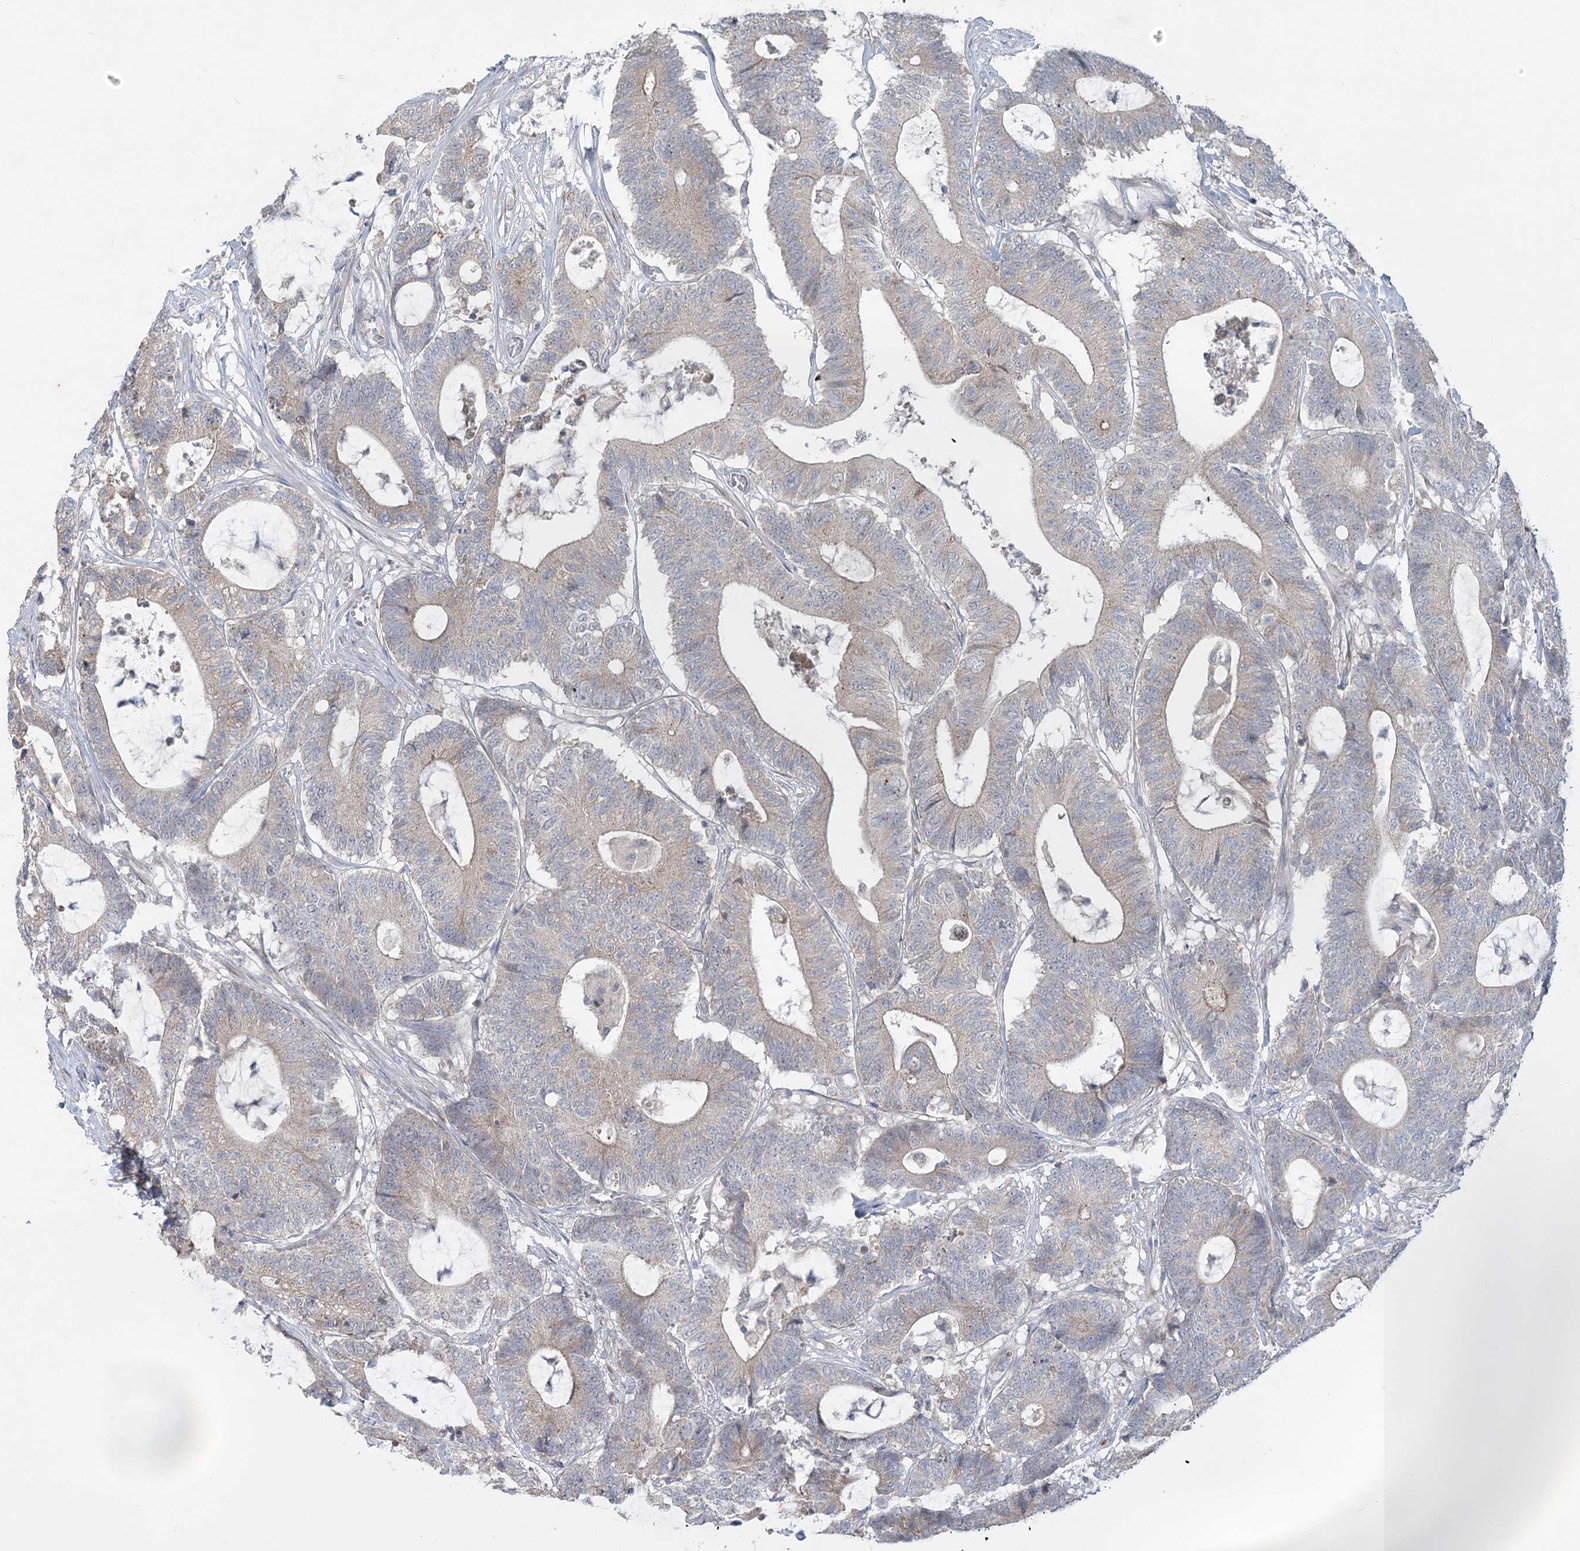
{"staining": {"intensity": "weak", "quantity": "<25%", "location": "cytoplasmic/membranous"}, "tissue": "colorectal cancer", "cell_type": "Tumor cells", "image_type": "cancer", "snomed": [{"axis": "morphology", "description": "Adenocarcinoma, NOS"}, {"axis": "topography", "description": "Colon"}], "caption": "A histopathology image of colorectal adenocarcinoma stained for a protein displays no brown staining in tumor cells.", "gene": "PLA2G12A", "patient": {"sex": "female", "age": 84}}